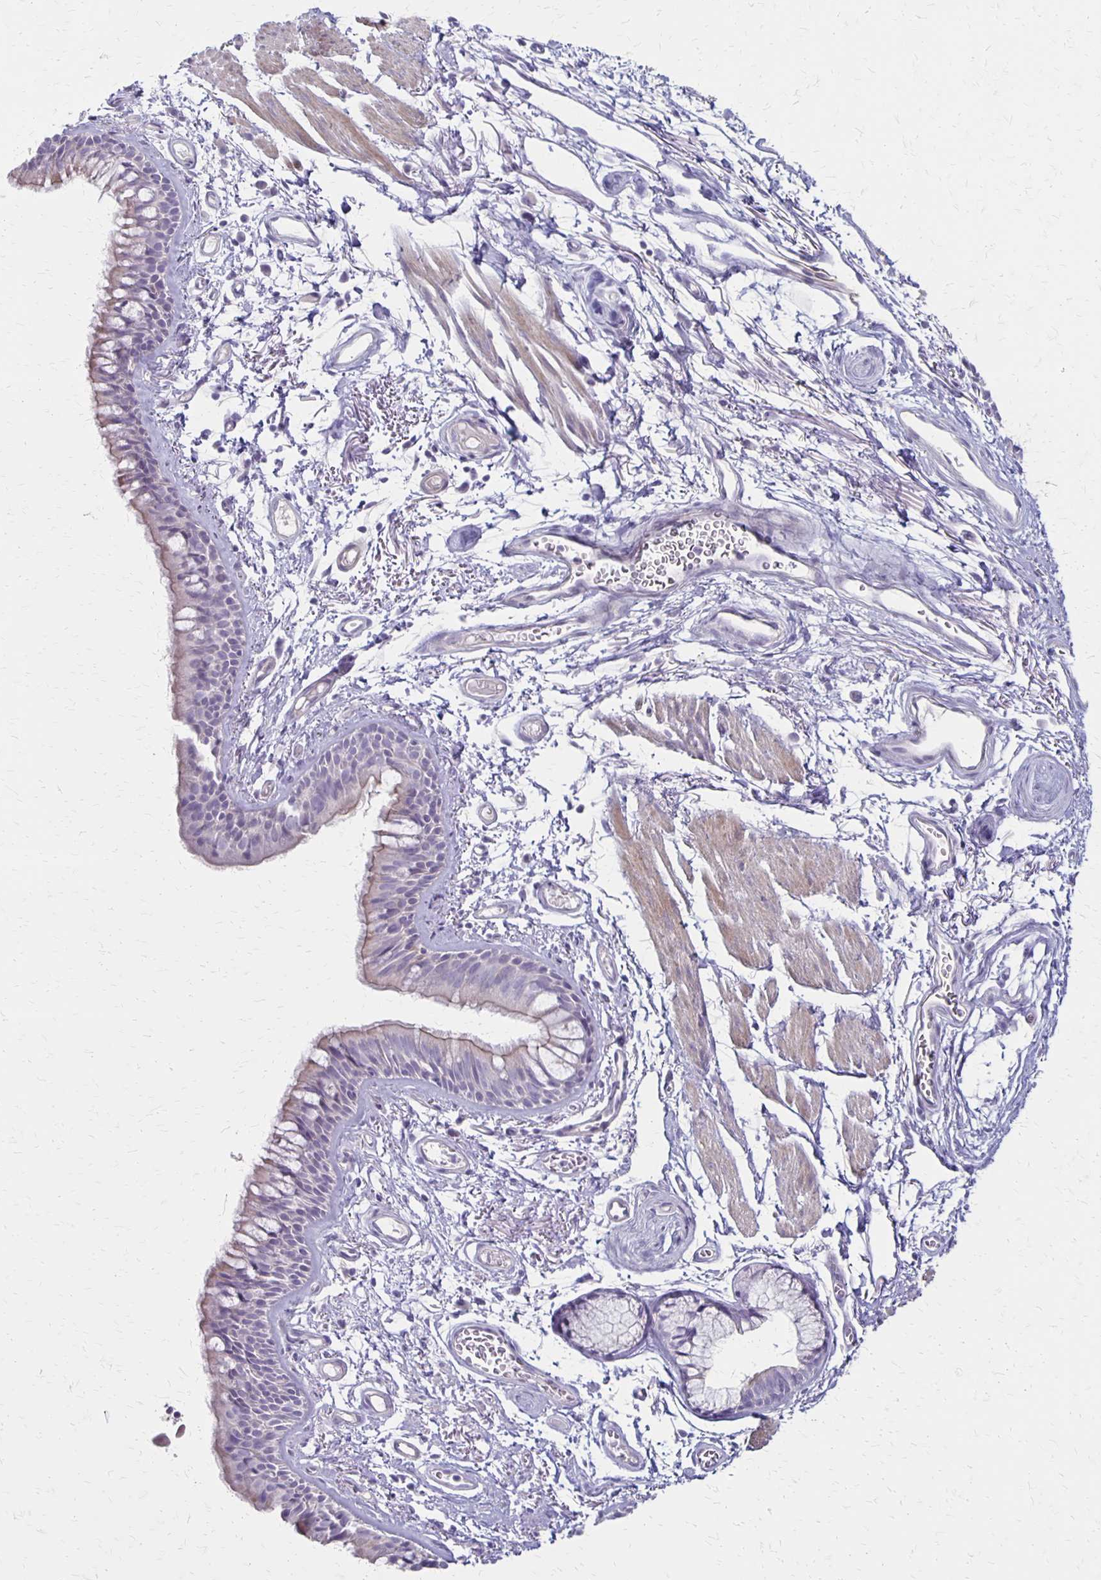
{"staining": {"intensity": "weak", "quantity": "<25%", "location": "cytoplasmic/membranous"}, "tissue": "bronchus", "cell_type": "Respiratory epithelial cells", "image_type": "normal", "snomed": [{"axis": "morphology", "description": "Normal tissue, NOS"}, {"axis": "topography", "description": "Cartilage tissue"}, {"axis": "topography", "description": "Bronchus"}], "caption": "Immunohistochemical staining of normal human bronchus shows no significant positivity in respiratory epithelial cells.", "gene": "HOMER1", "patient": {"sex": "female", "age": 79}}